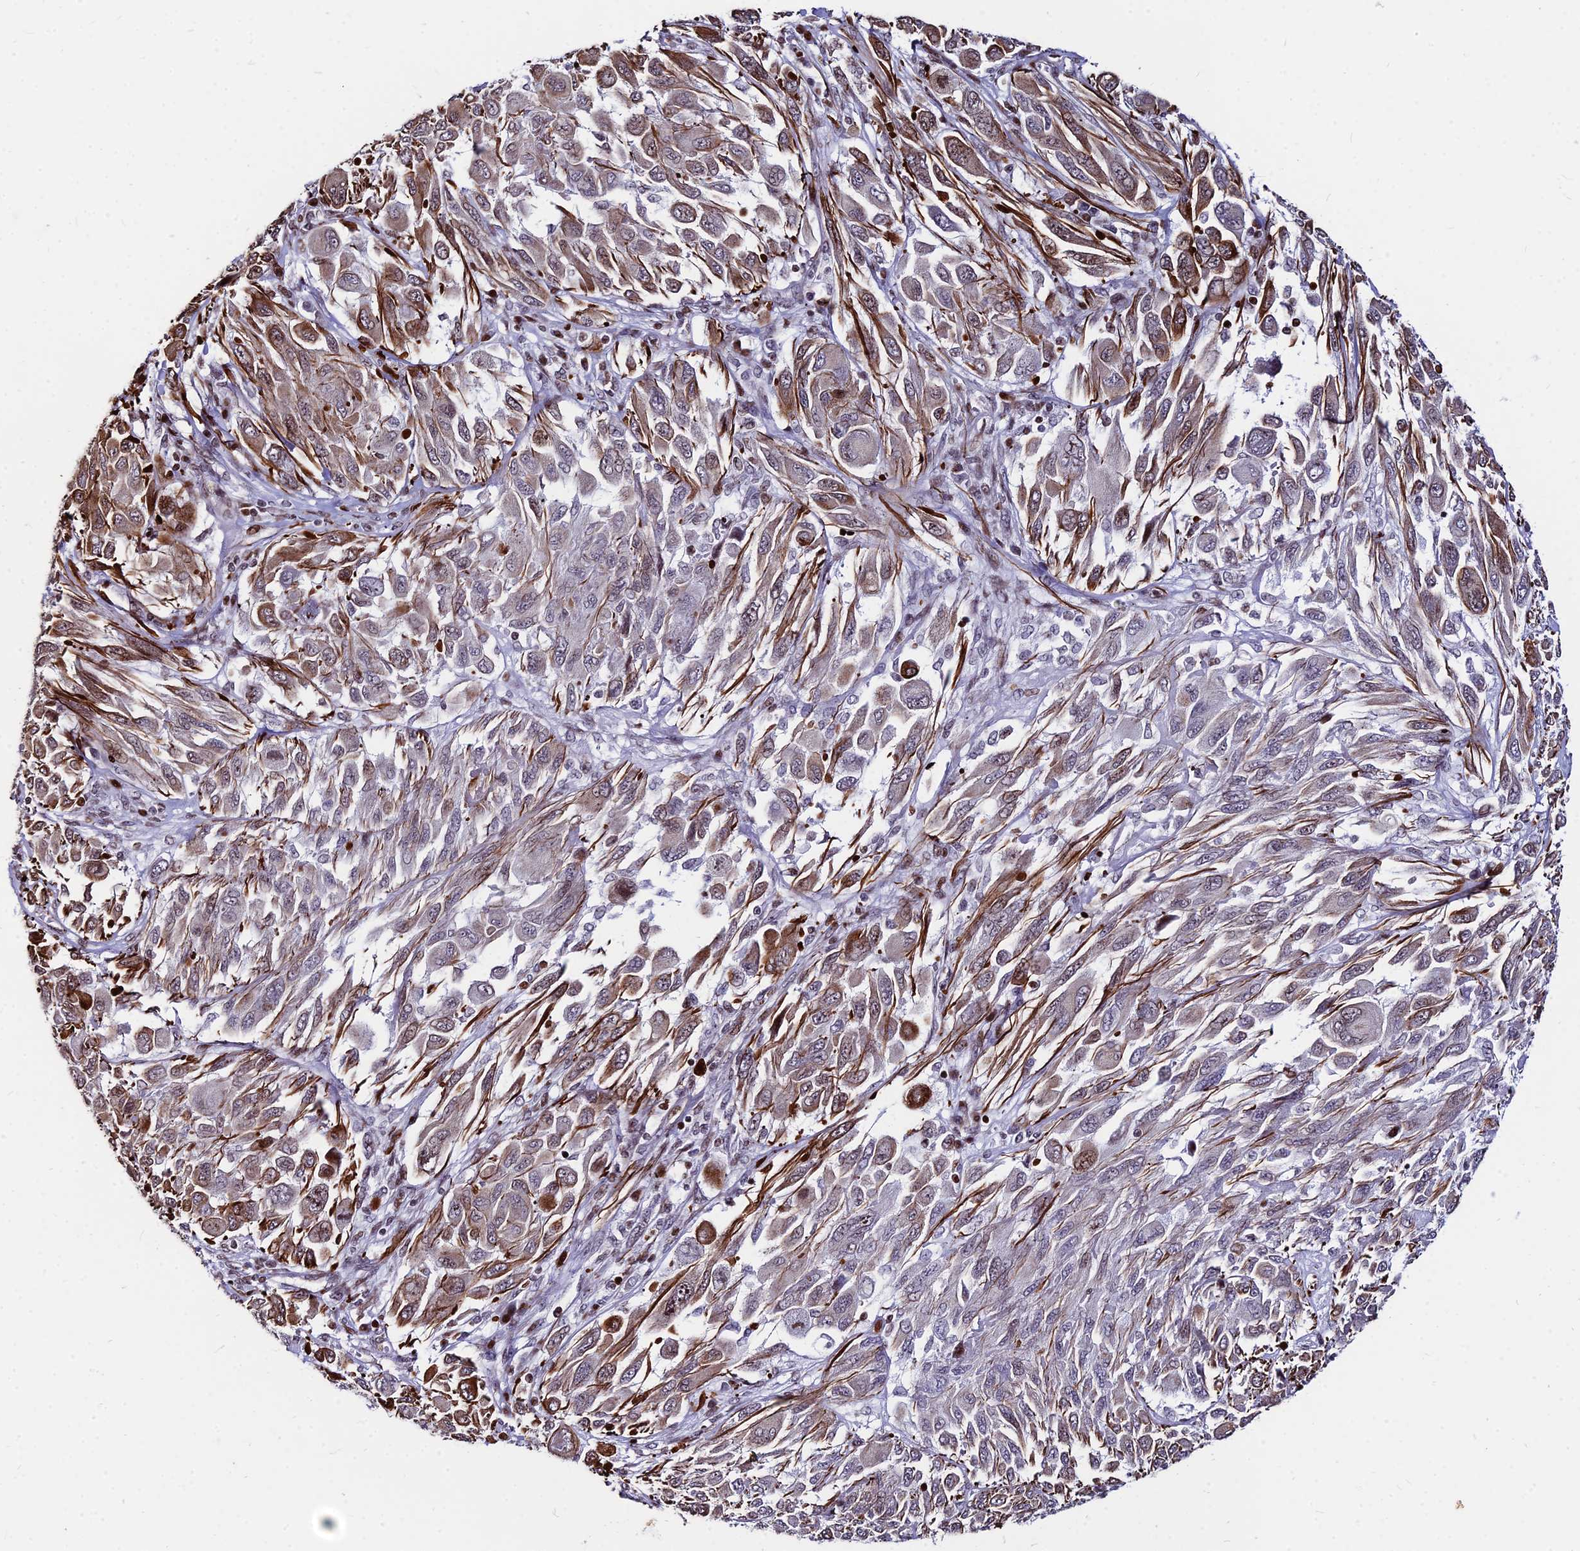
{"staining": {"intensity": "moderate", "quantity": "25%-75%", "location": "cytoplasmic/membranous"}, "tissue": "melanoma", "cell_type": "Tumor cells", "image_type": "cancer", "snomed": [{"axis": "morphology", "description": "Malignant melanoma, NOS"}, {"axis": "topography", "description": "Skin"}], "caption": "Immunohistochemical staining of human malignant melanoma demonstrates medium levels of moderate cytoplasmic/membranous protein positivity in approximately 25%-75% of tumor cells.", "gene": "NYAP2", "patient": {"sex": "female", "age": 91}}